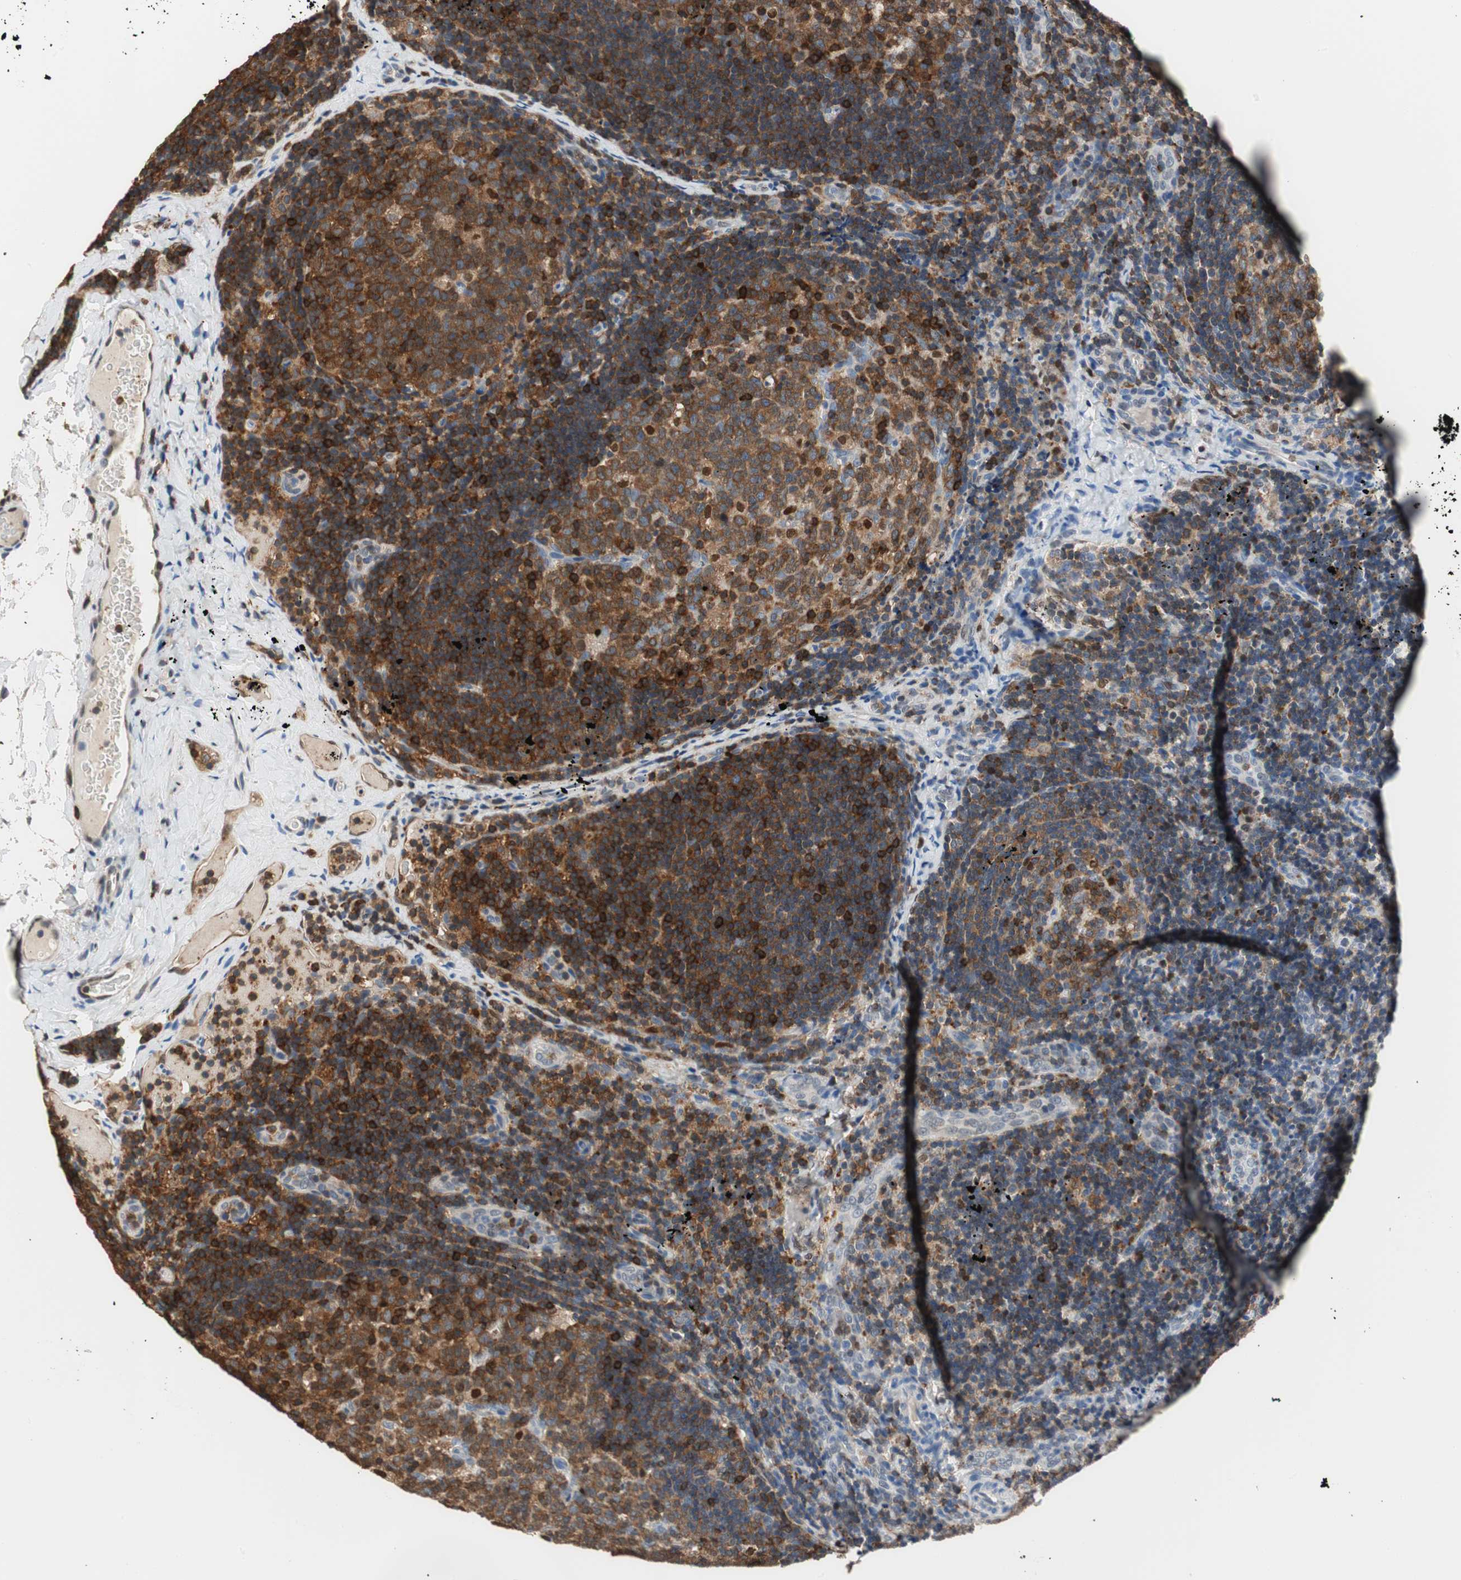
{"staining": {"intensity": "strong", "quantity": ">75%", "location": "cytoplasmic/membranous"}, "tissue": "lymph node", "cell_type": "Germinal center cells", "image_type": "normal", "snomed": [{"axis": "morphology", "description": "Normal tissue, NOS"}, {"axis": "topography", "description": "Lymph node"}], "caption": "A micrograph of human lymph node stained for a protein displays strong cytoplasmic/membranous brown staining in germinal center cells. The protein is stained brown, and the nuclei are stained in blue (DAB IHC with brightfield microscopy, high magnification).", "gene": "NFATC2", "patient": {"sex": "female", "age": 42}}